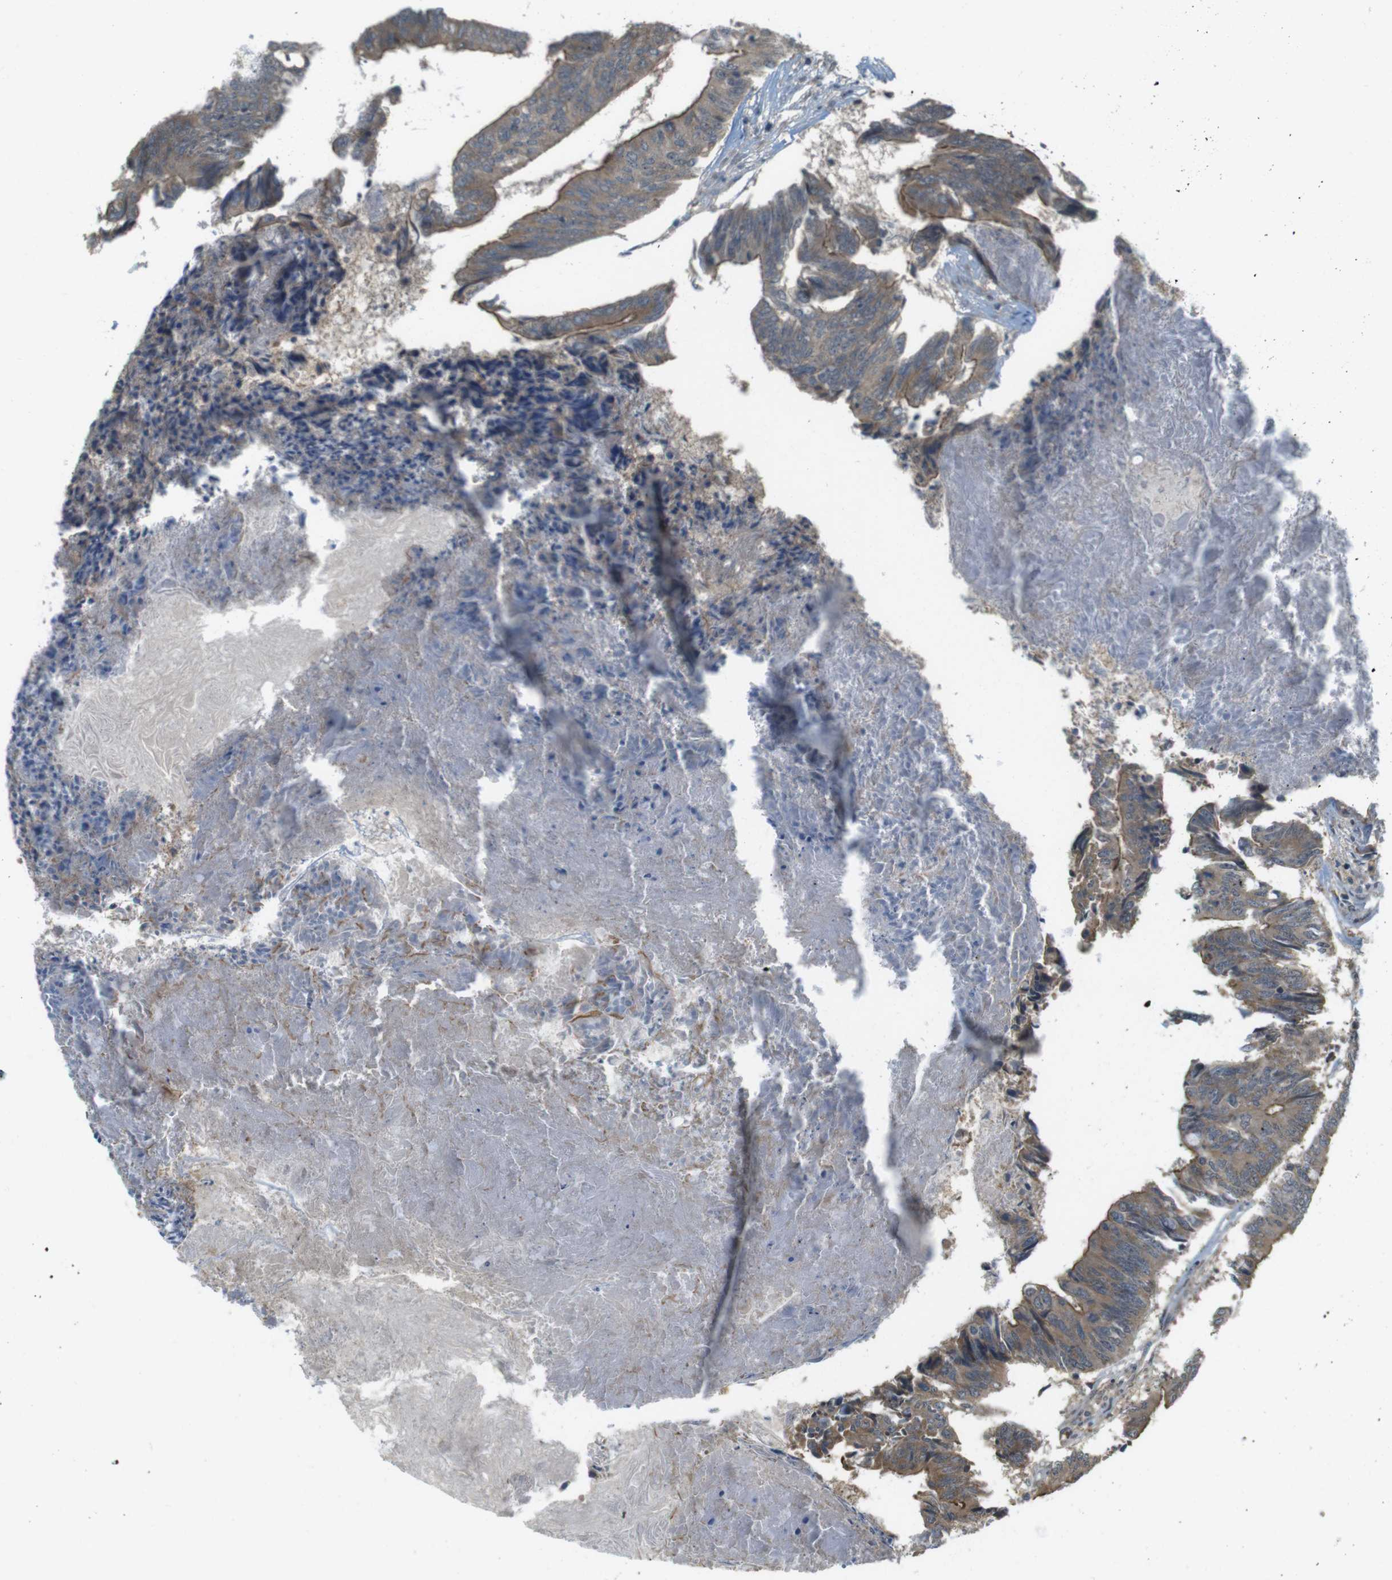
{"staining": {"intensity": "moderate", "quantity": ">75%", "location": "cytoplasmic/membranous"}, "tissue": "colorectal cancer", "cell_type": "Tumor cells", "image_type": "cancer", "snomed": [{"axis": "morphology", "description": "Adenocarcinoma, NOS"}, {"axis": "topography", "description": "Rectum"}], "caption": "Brown immunohistochemical staining in adenocarcinoma (colorectal) displays moderate cytoplasmic/membranous expression in approximately >75% of tumor cells.", "gene": "RNF130", "patient": {"sex": "male", "age": 63}}